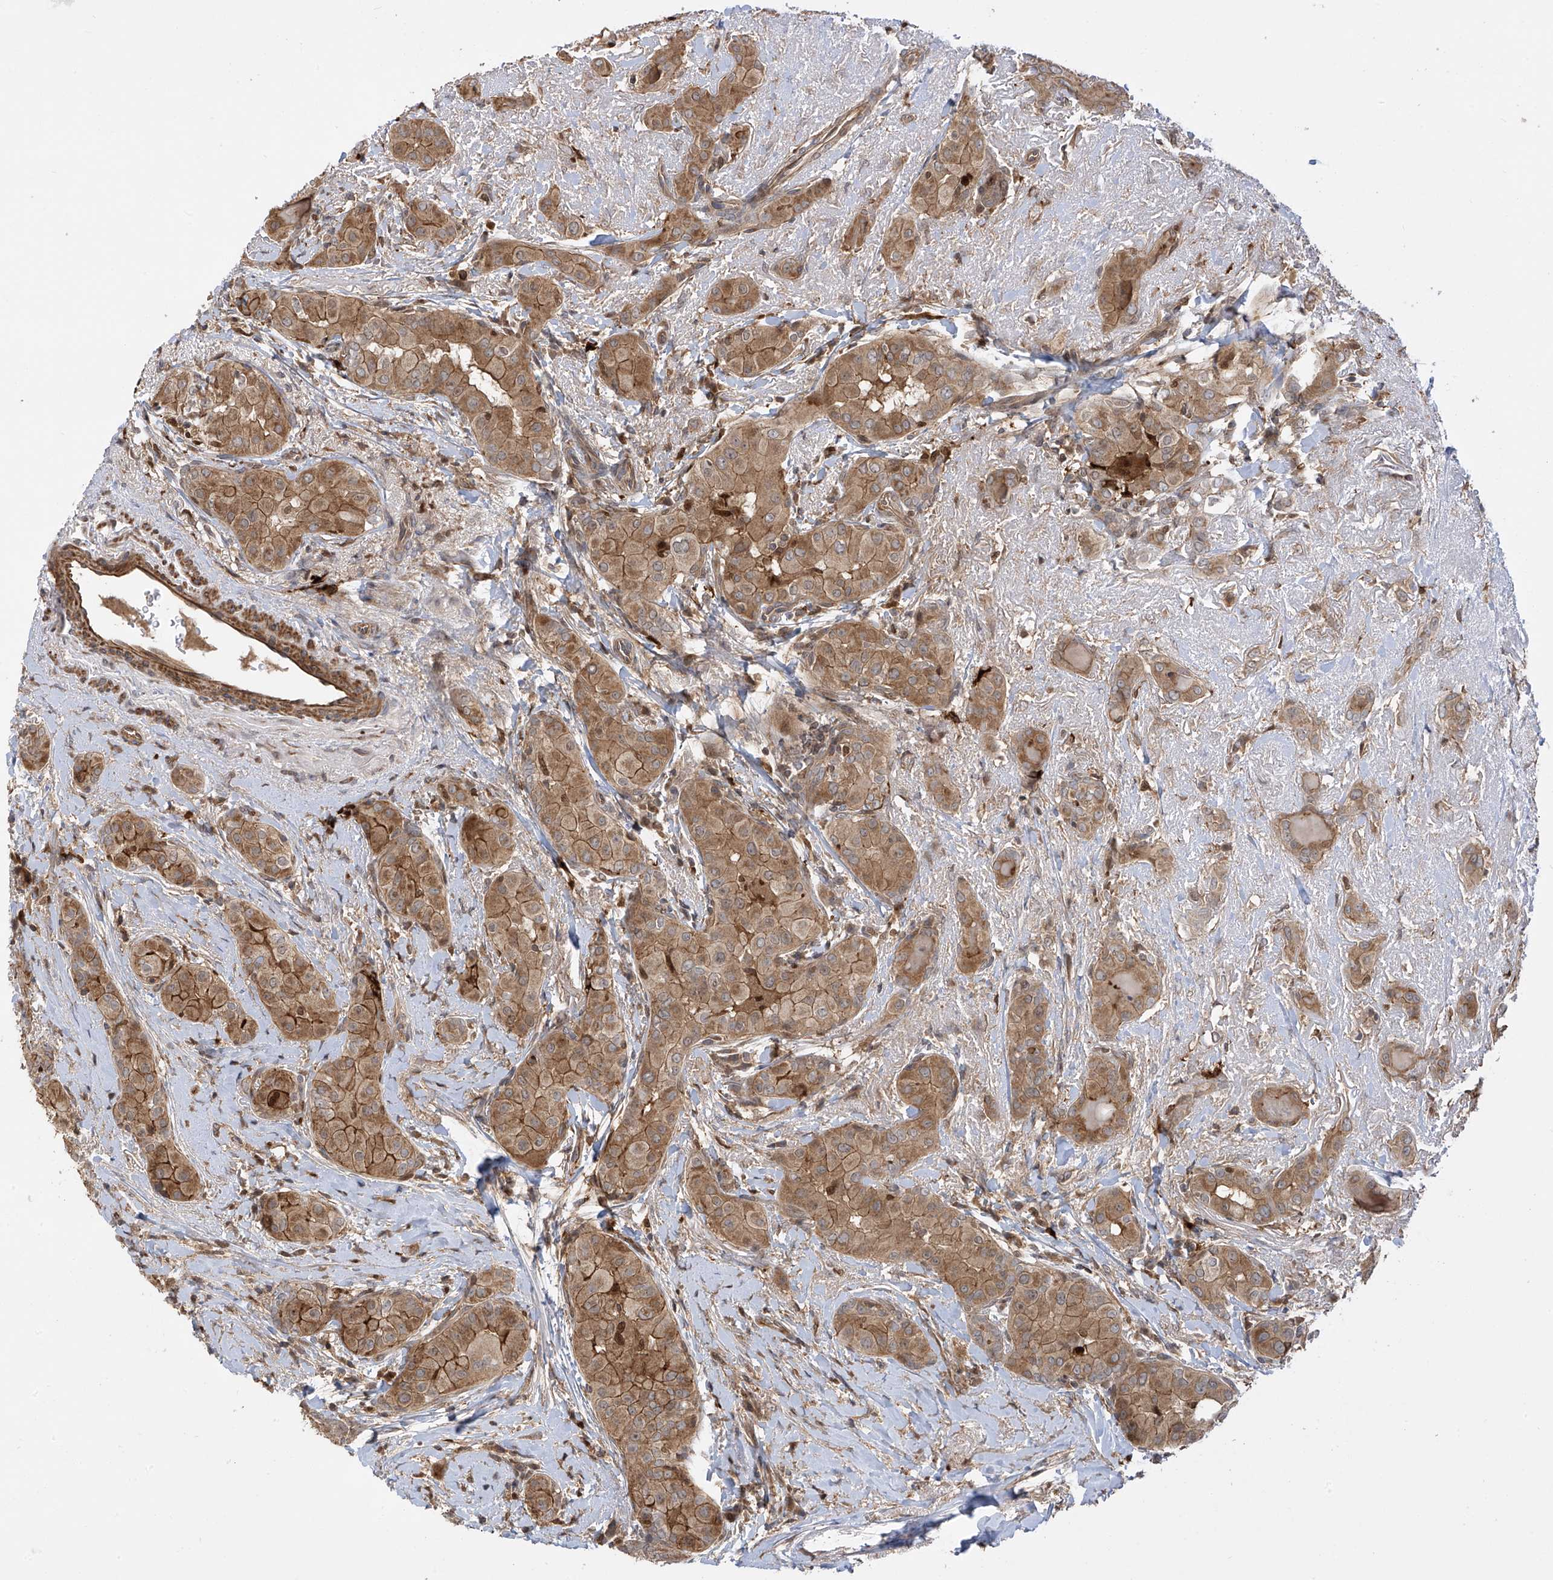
{"staining": {"intensity": "moderate", "quantity": ">75%", "location": "cytoplasmic/membranous"}, "tissue": "thyroid cancer", "cell_type": "Tumor cells", "image_type": "cancer", "snomed": [{"axis": "morphology", "description": "Papillary adenocarcinoma, NOS"}, {"axis": "topography", "description": "Thyroid gland"}], "caption": "Thyroid cancer (papillary adenocarcinoma) stained with DAB (3,3'-diaminobenzidine) IHC reveals medium levels of moderate cytoplasmic/membranous staining in approximately >75% of tumor cells. (brown staining indicates protein expression, while blue staining denotes nuclei).", "gene": "ATAD2B", "patient": {"sex": "male", "age": 33}}